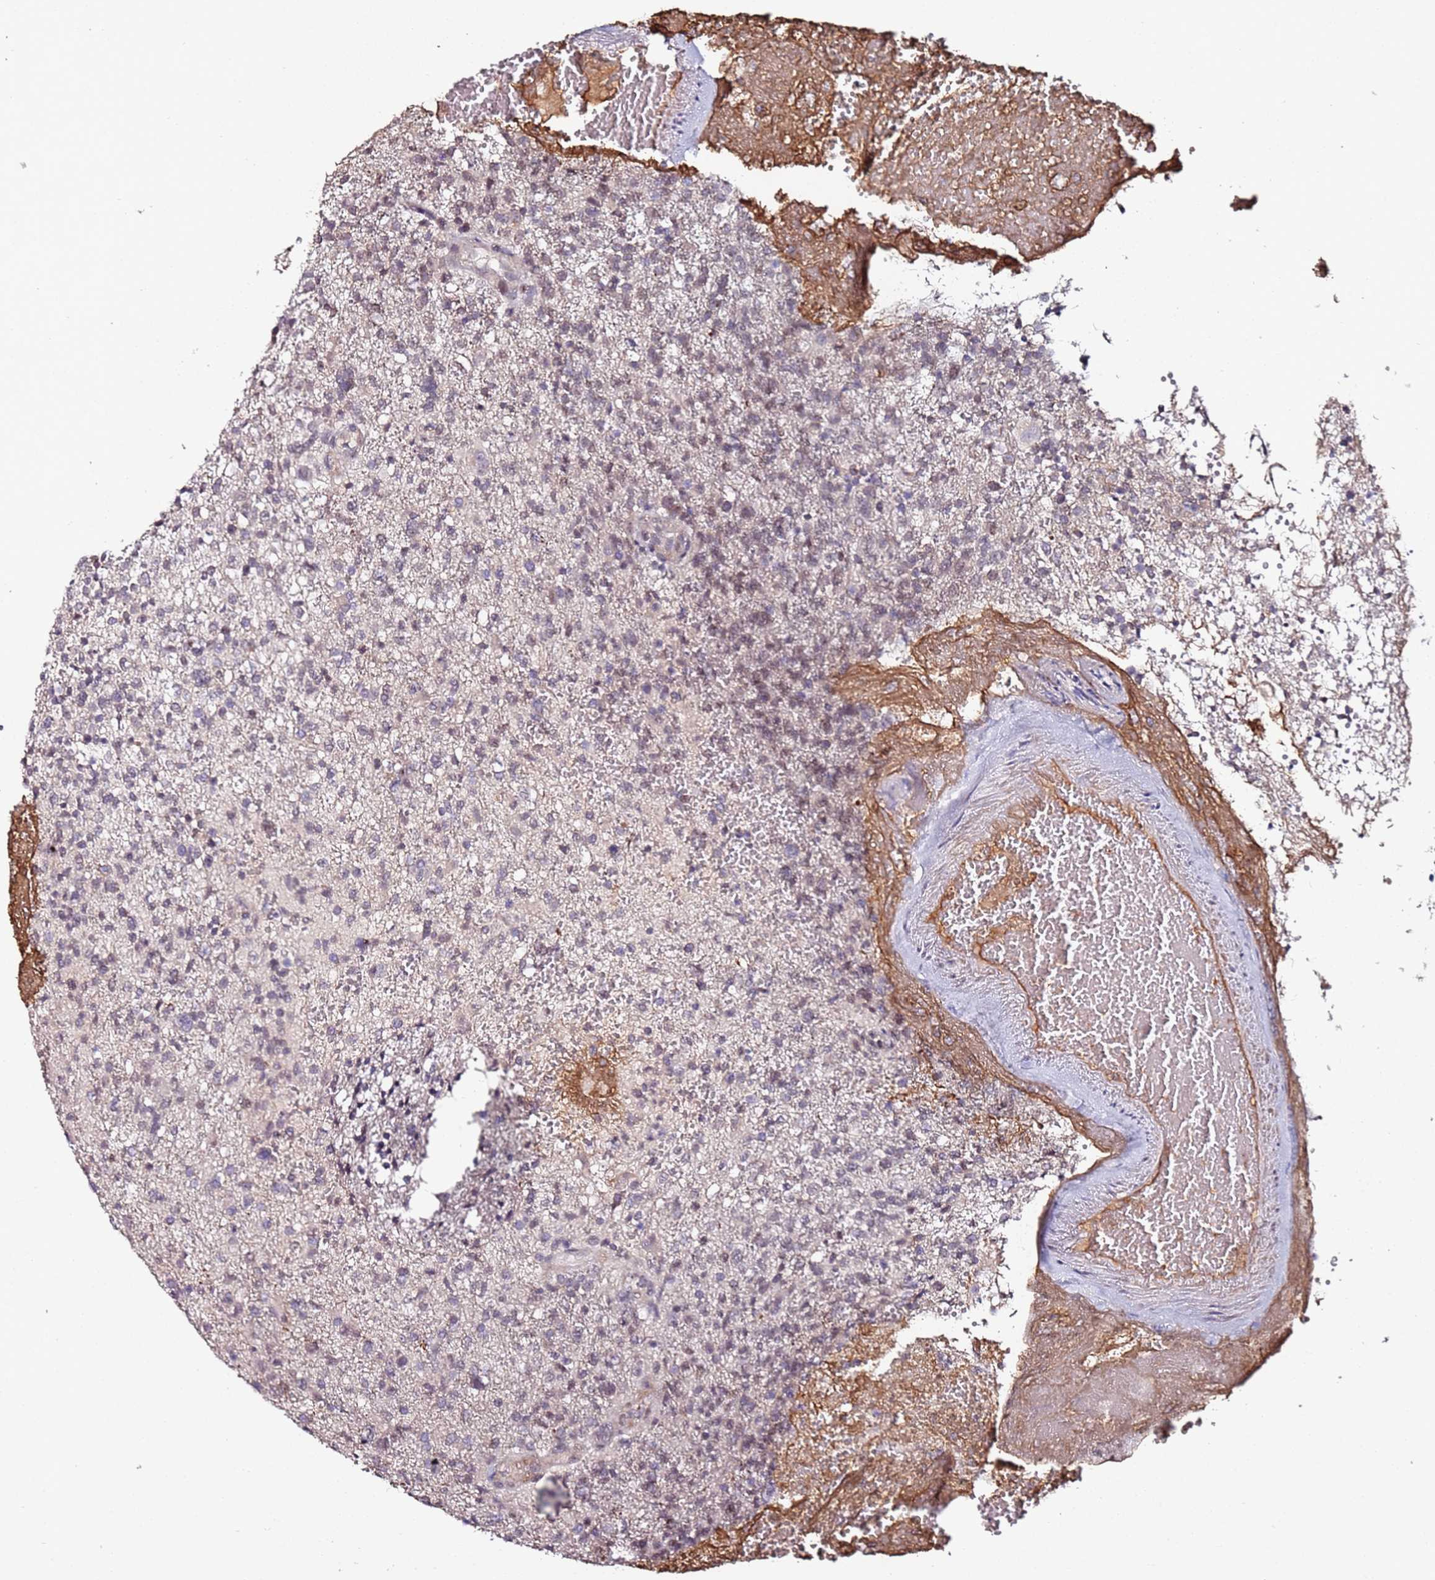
{"staining": {"intensity": "weak", "quantity": "<25%", "location": "nuclear"}, "tissue": "glioma", "cell_type": "Tumor cells", "image_type": "cancer", "snomed": [{"axis": "morphology", "description": "Glioma, malignant, High grade"}, {"axis": "topography", "description": "Brain"}], "caption": "Immunohistochemistry (IHC) of malignant glioma (high-grade) shows no expression in tumor cells.", "gene": "DUSP28", "patient": {"sex": "male", "age": 56}}